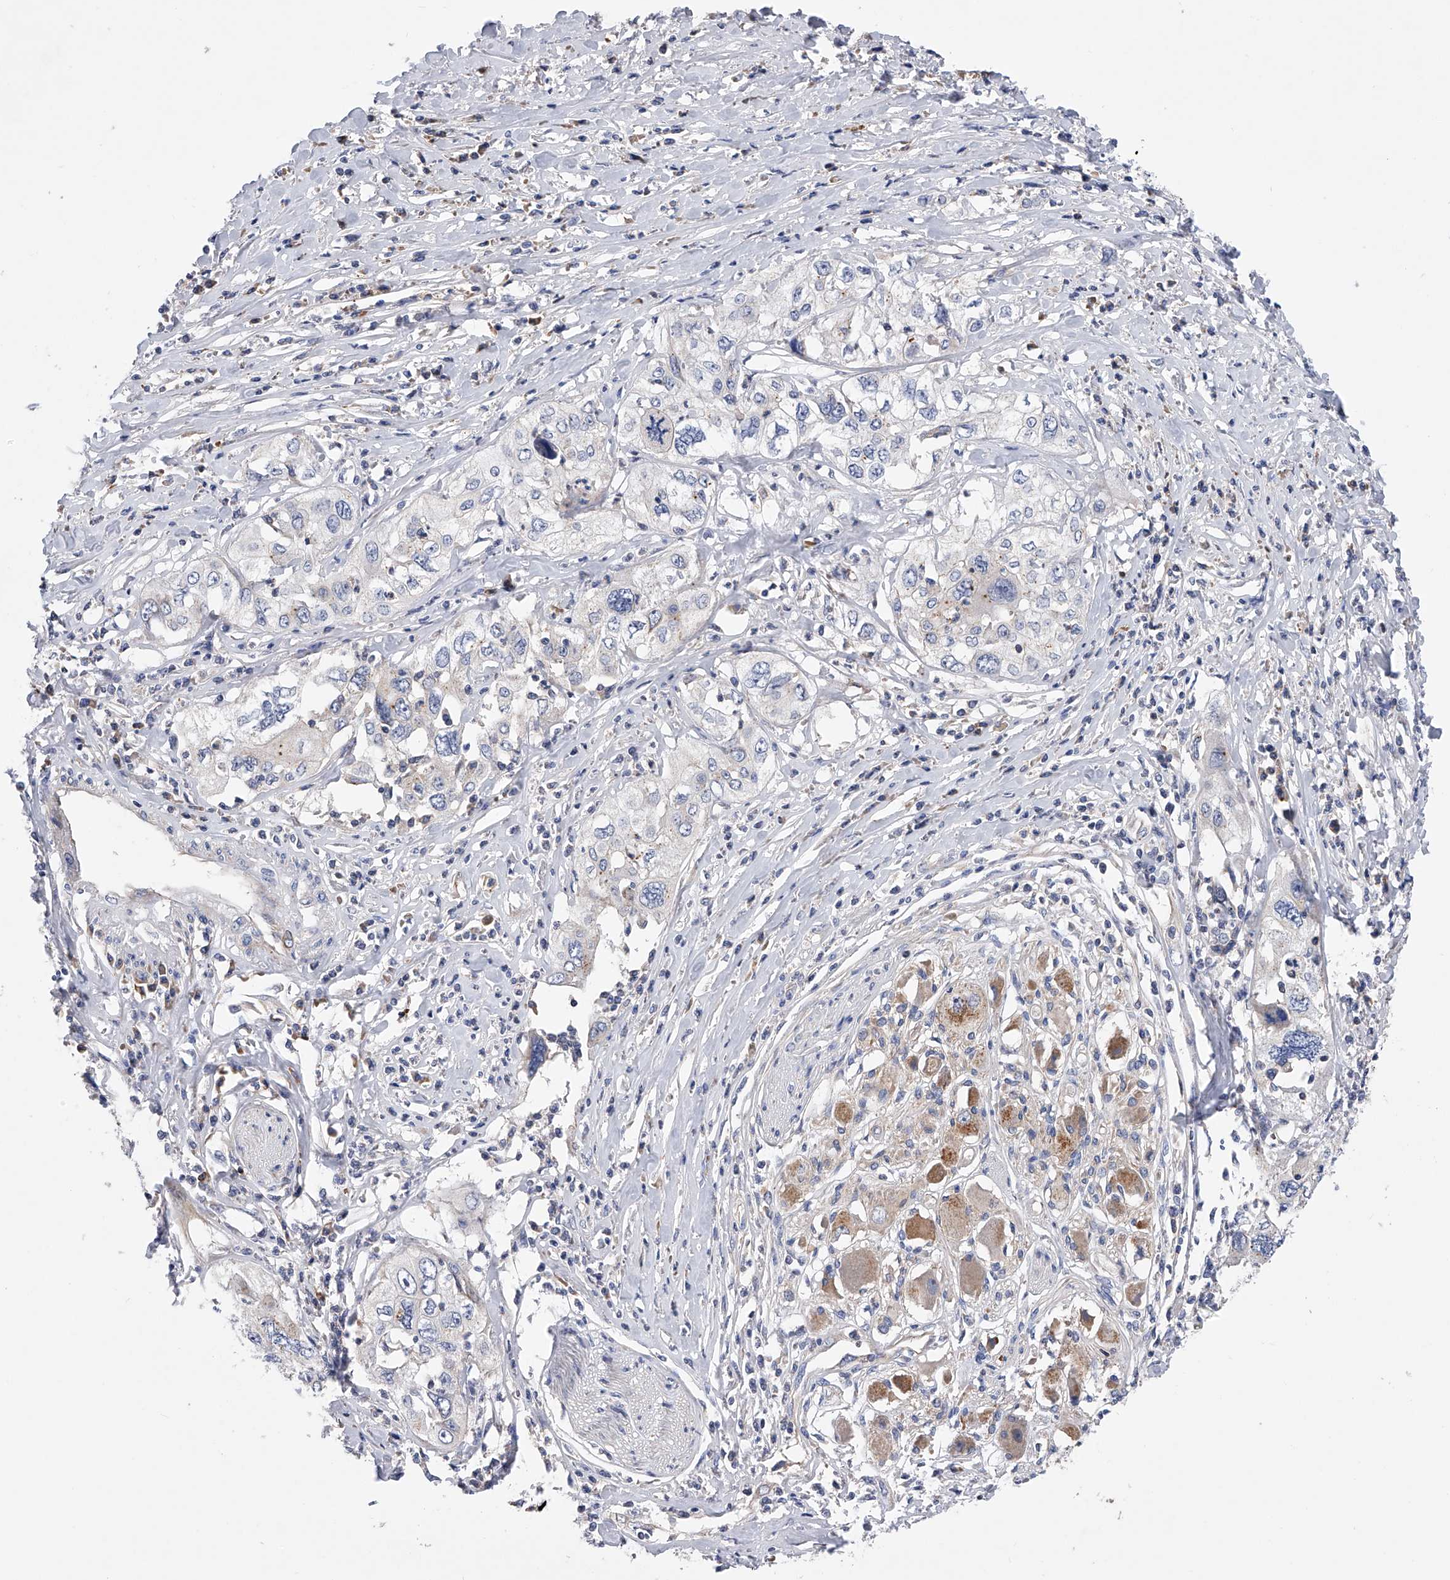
{"staining": {"intensity": "negative", "quantity": "none", "location": "none"}, "tissue": "cervical cancer", "cell_type": "Tumor cells", "image_type": "cancer", "snomed": [{"axis": "morphology", "description": "Squamous cell carcinoma, NOS"}, {"axis": "topography", "description": "Cervix"}], "caption": "Human cervical squamous cell carcinoma stained for a protein using immunohistochemistry (IHC) shows no positivity in tumor cells.", "gene": "MLYCD", "patient": {"sex": "female", "age": 31}}